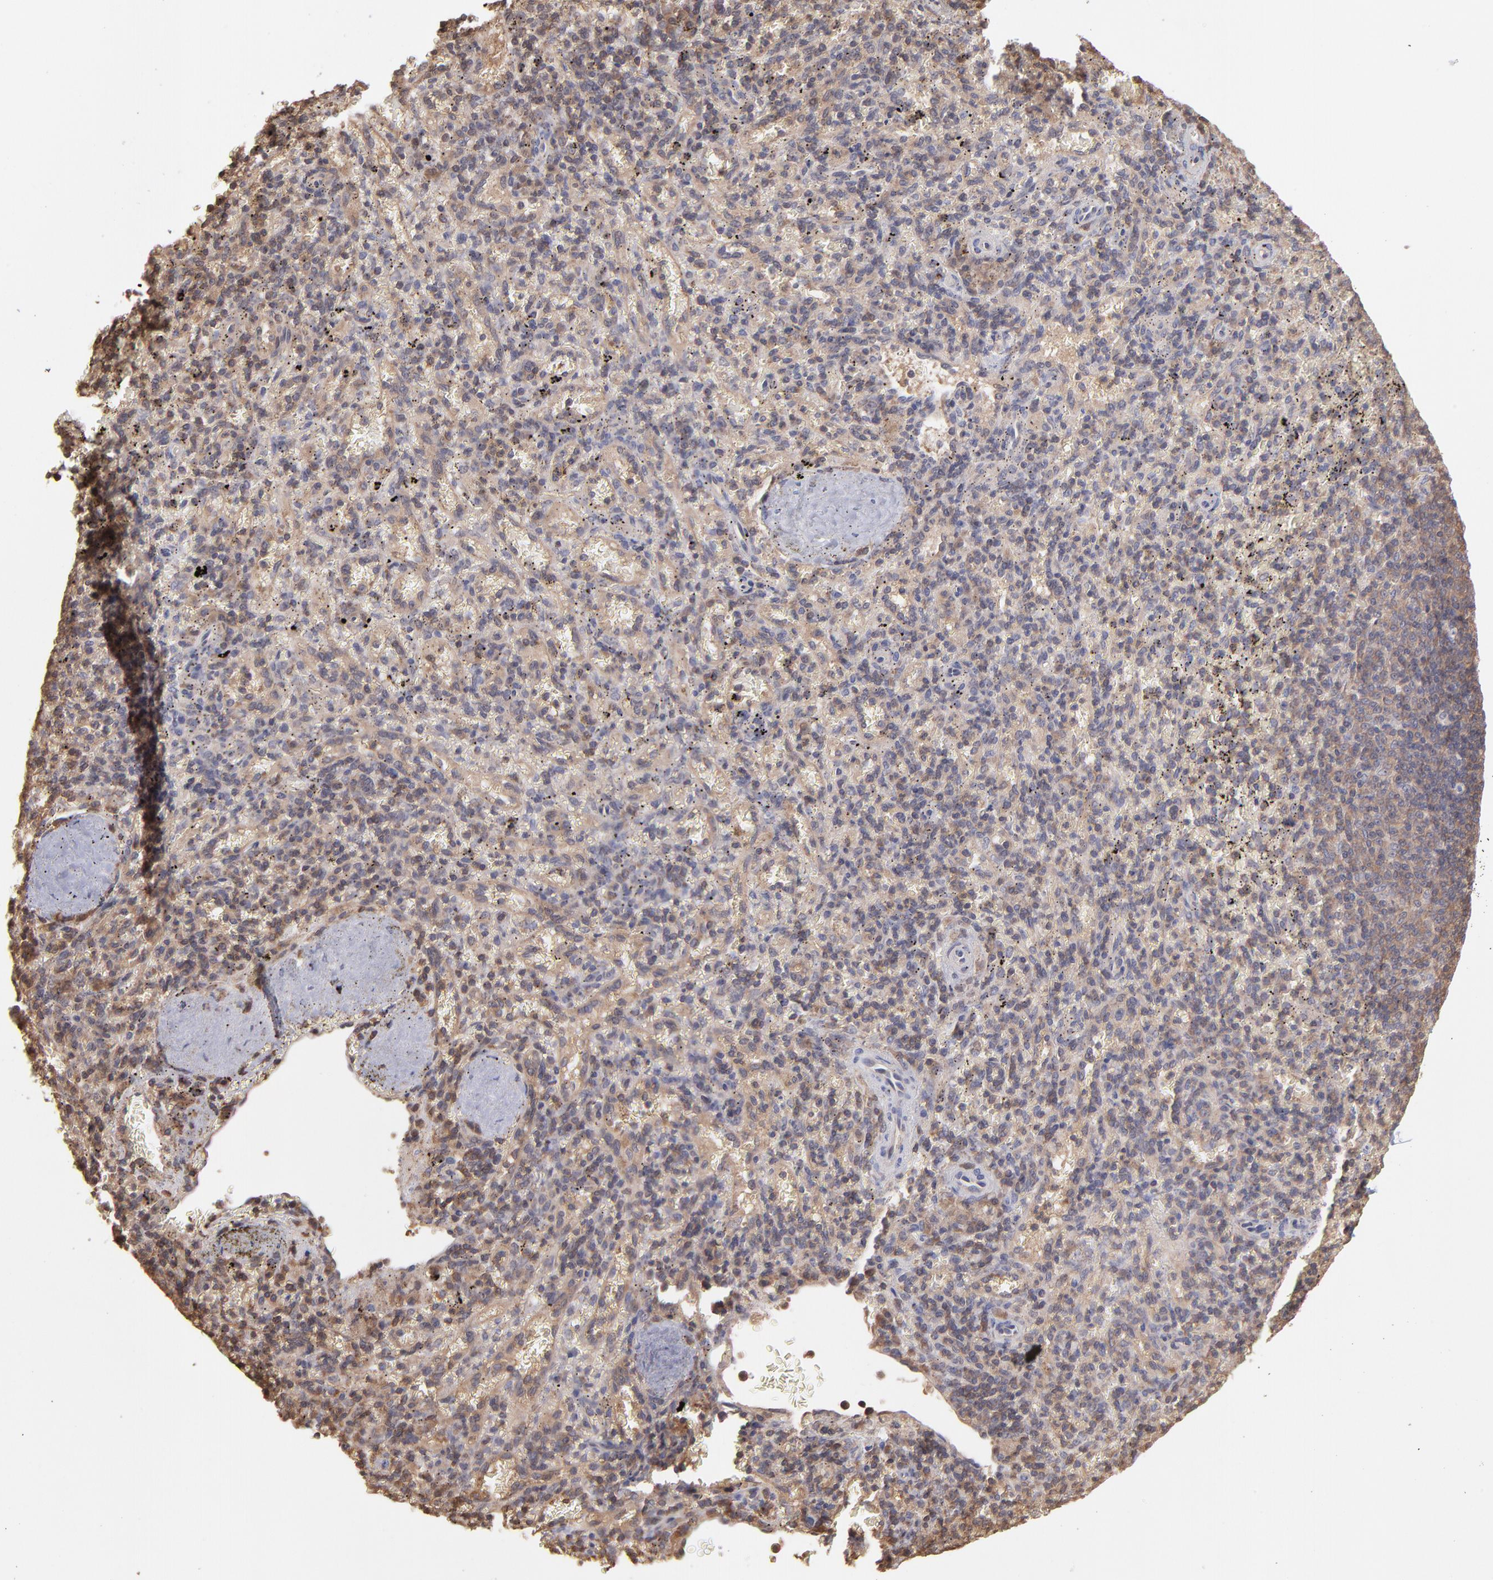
{"staining": {"intensity": "moderate", "quantity": "25%-75%", "location": "cytoplasmic/membranous"}, "tissue": "spleen", "cell_type": "Cells in red pulp", "image_type": "normal", "snomed": [{"axis": "morphology", "description": "Normal tissue, NOS"}, {"axis": "topography", "description": "Spleen"}], "caption": "Protein expression analysis of normal human spleen reveals moderate cytoplasmic/membranous staining in about 25%-75% of cells in red pulp.", "gene": "MAP2K2", "patient": {"sex": "female", "age": 43}}